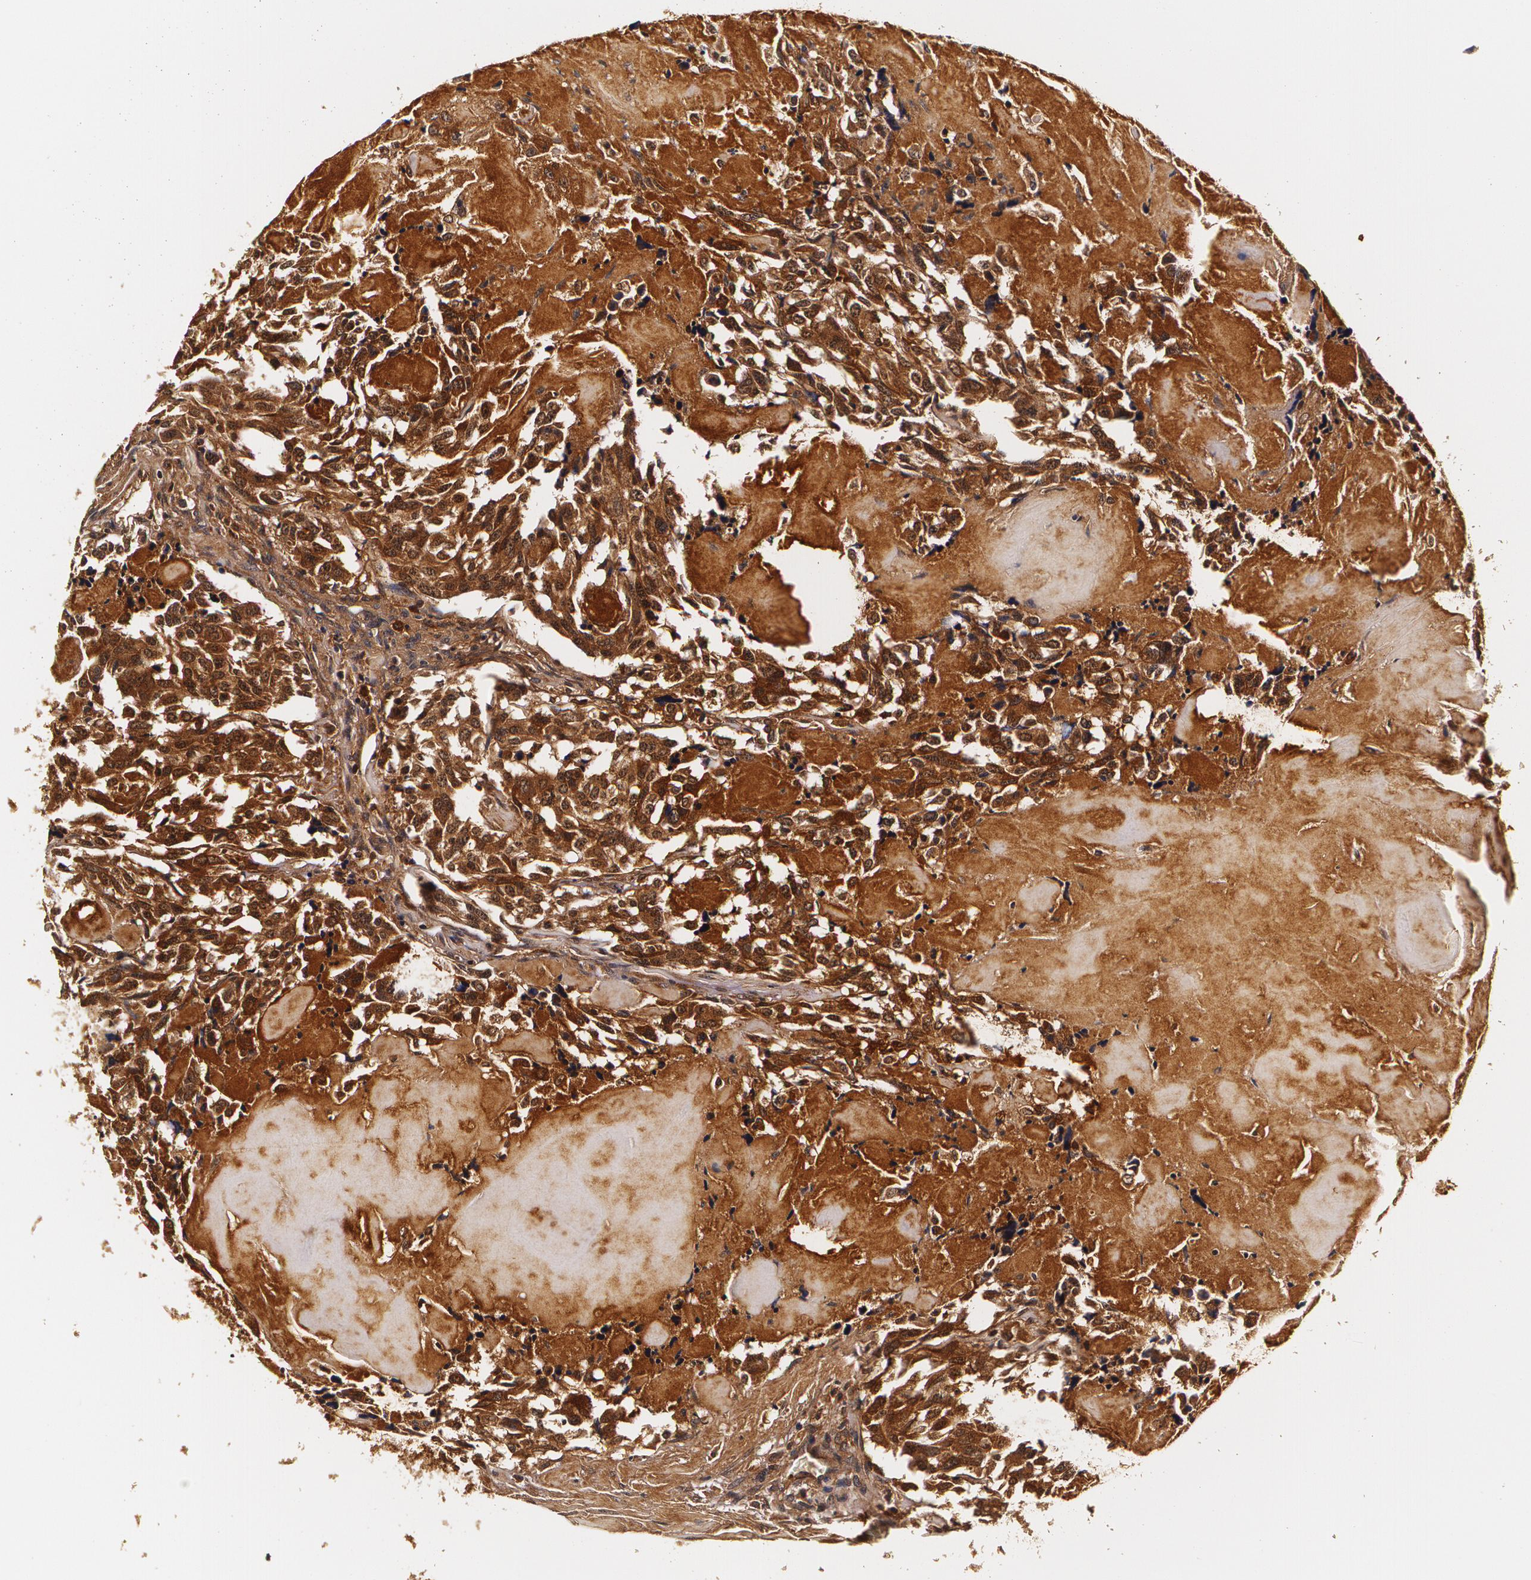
{"staining": {"intensity": "weak", "quantity": ">75%", "location": "cytoplasmic/membranous"}, "tissue": "thyroid cancer", "cell_type": "Tumor cells", "image_type": "cancer", "snomed": [{"axis": "morphology", "description": "Carcinoma, NOS"}, {"axis": "morphology", "description": "Carcinoid, malignant, NOS"}, {"axis": "topography", "description": "Thyroid gland"}], "caption": "About >75% of tumor cells in carcinoma (thyroid) show weak cytoplasmic/membranous protein expression as visualized by brown immunohistochemical staining.", "gene": "TTR", "patient": {"sex": "male", "age": 33}}